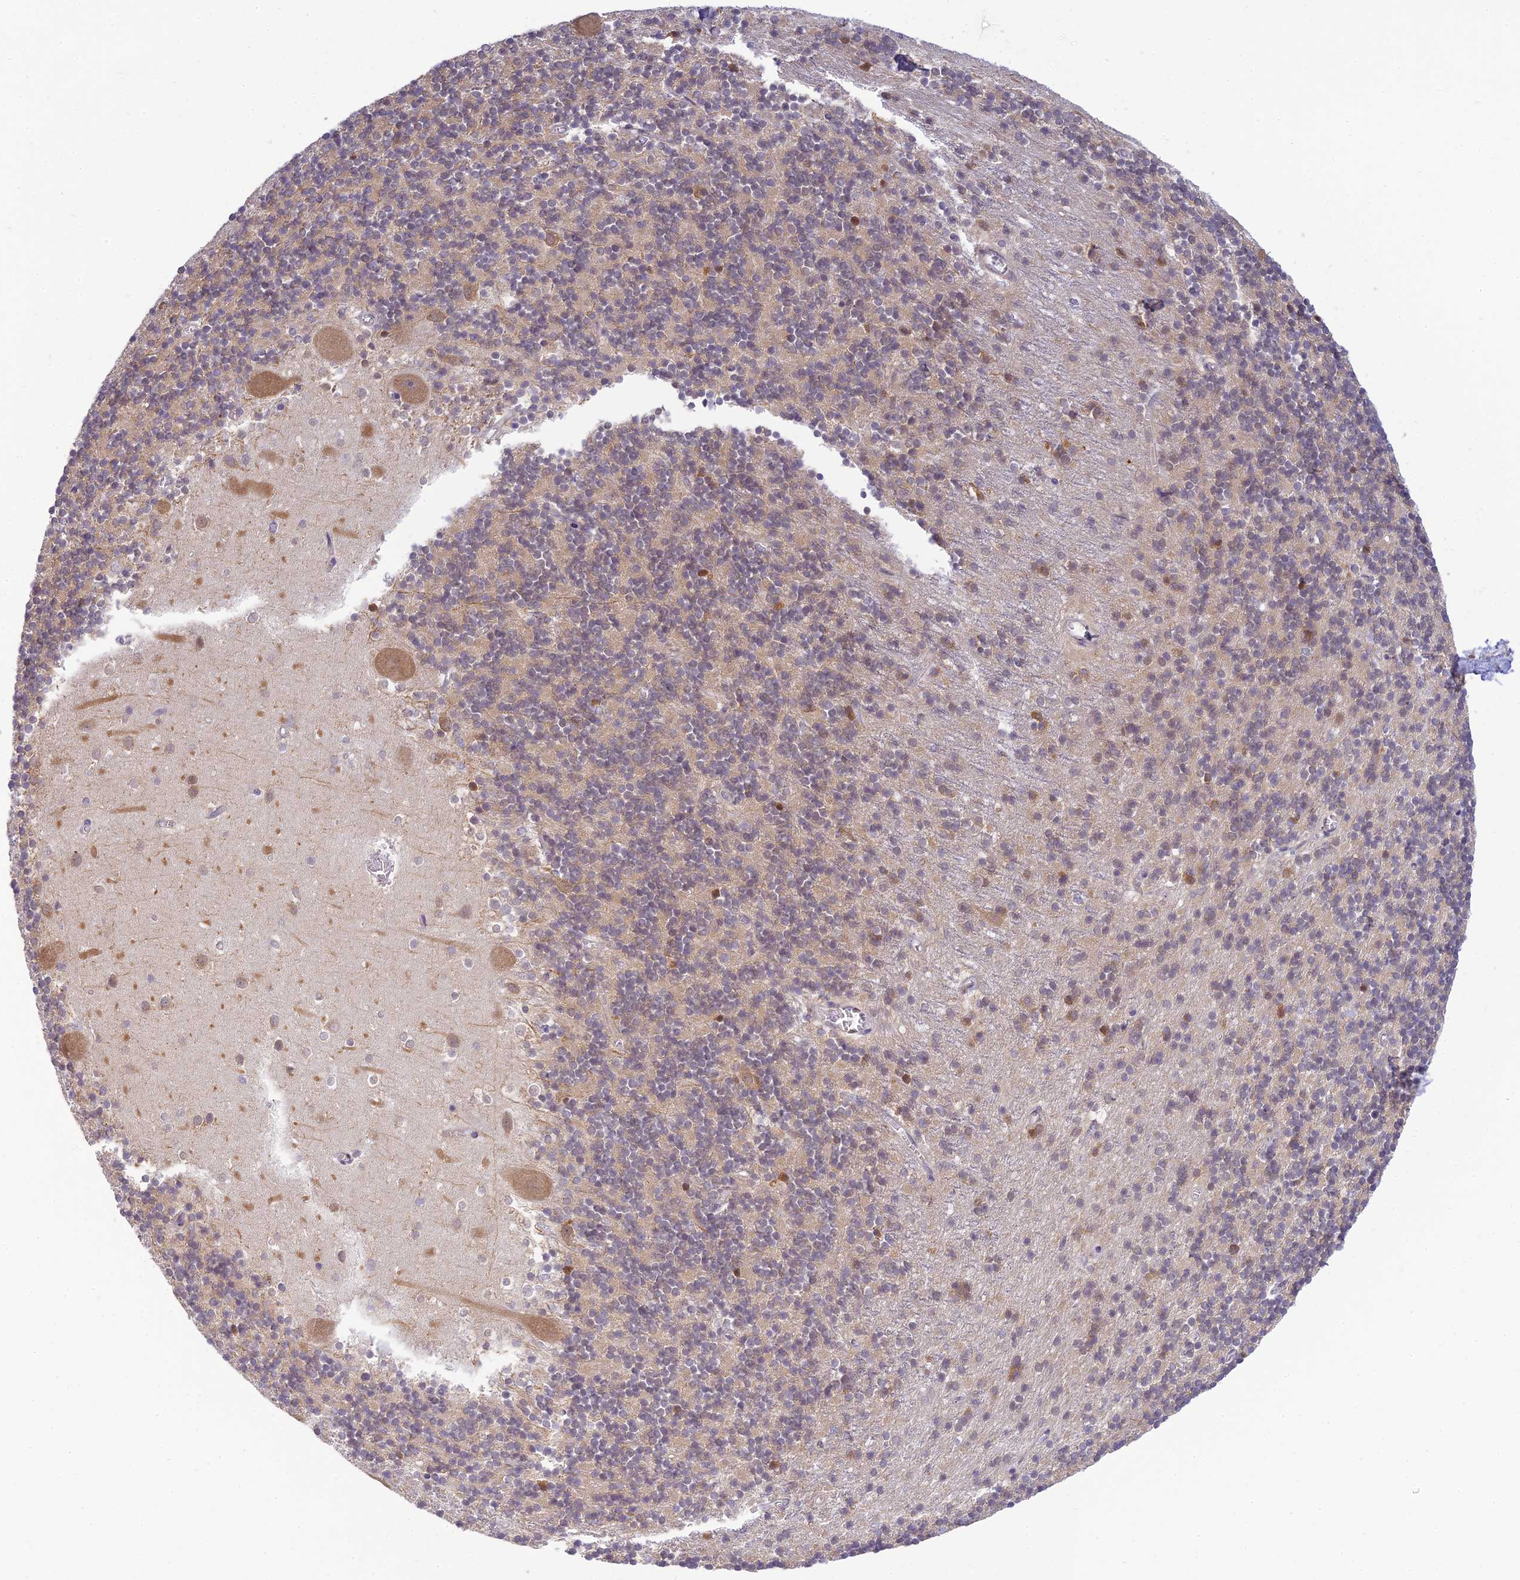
{"staining": {"intensity": "weak", "quantity": "25%-75%", "location": "cytoplasmic/membranous"}, "tissue": "cerebellum", "cell_type": "Cells in granular layer", "image_type": "normal", "snomed": [{"axis": "morphology", "description": "Normal tissue, NOS"}, {"axis": "topography", "description": "Cerebellum"}], "caption": "Immunohistochemistry (IHC) histopathology image of normal human cerebellum stained for a protein (brown), which exhibits low levels of weak cytoplasmic/membranous expression in approximately 25%-75% of cells in granular layer.", "gene": "SKIC8", "patient": {"sex": "male", "age": 54}}